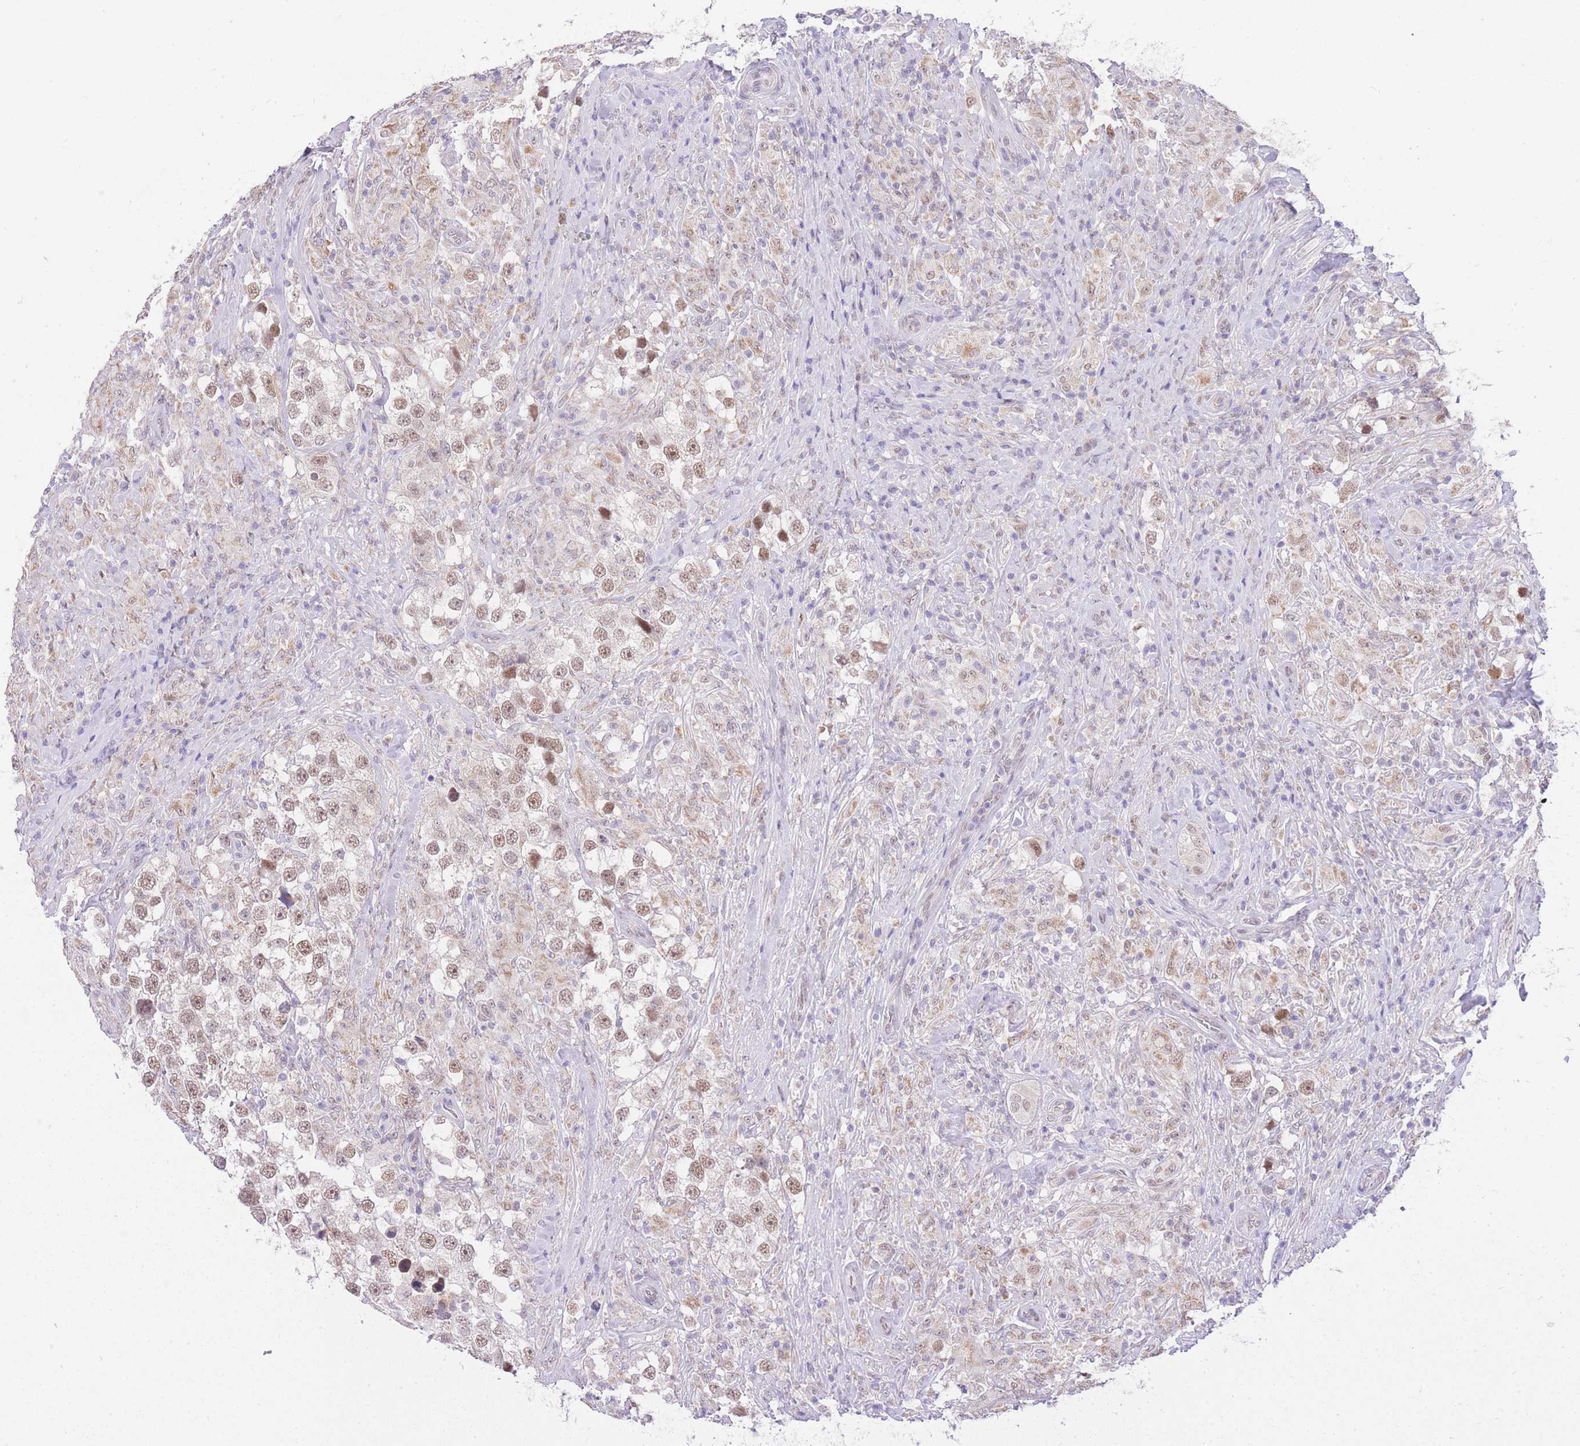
{"staining": {"intensity": "moderate", "quantity": ">75%", "location": "nuclear"}, "tissue": "testis cancer", "cell_type": "Tumor cells", "image_type": "cancer", "snomed": [{"axis": "morphology", "description": "Seminoma, NOS"}, {"axis": "topography", "description": "Testis"}], "caption": "This is an image of immunohistochemistry staining of testis cancer, which shows moderate expression in the nuclear of tumor cells.", "gene": "UBXN7", "patient": {"sex": "male", "age": 46}}